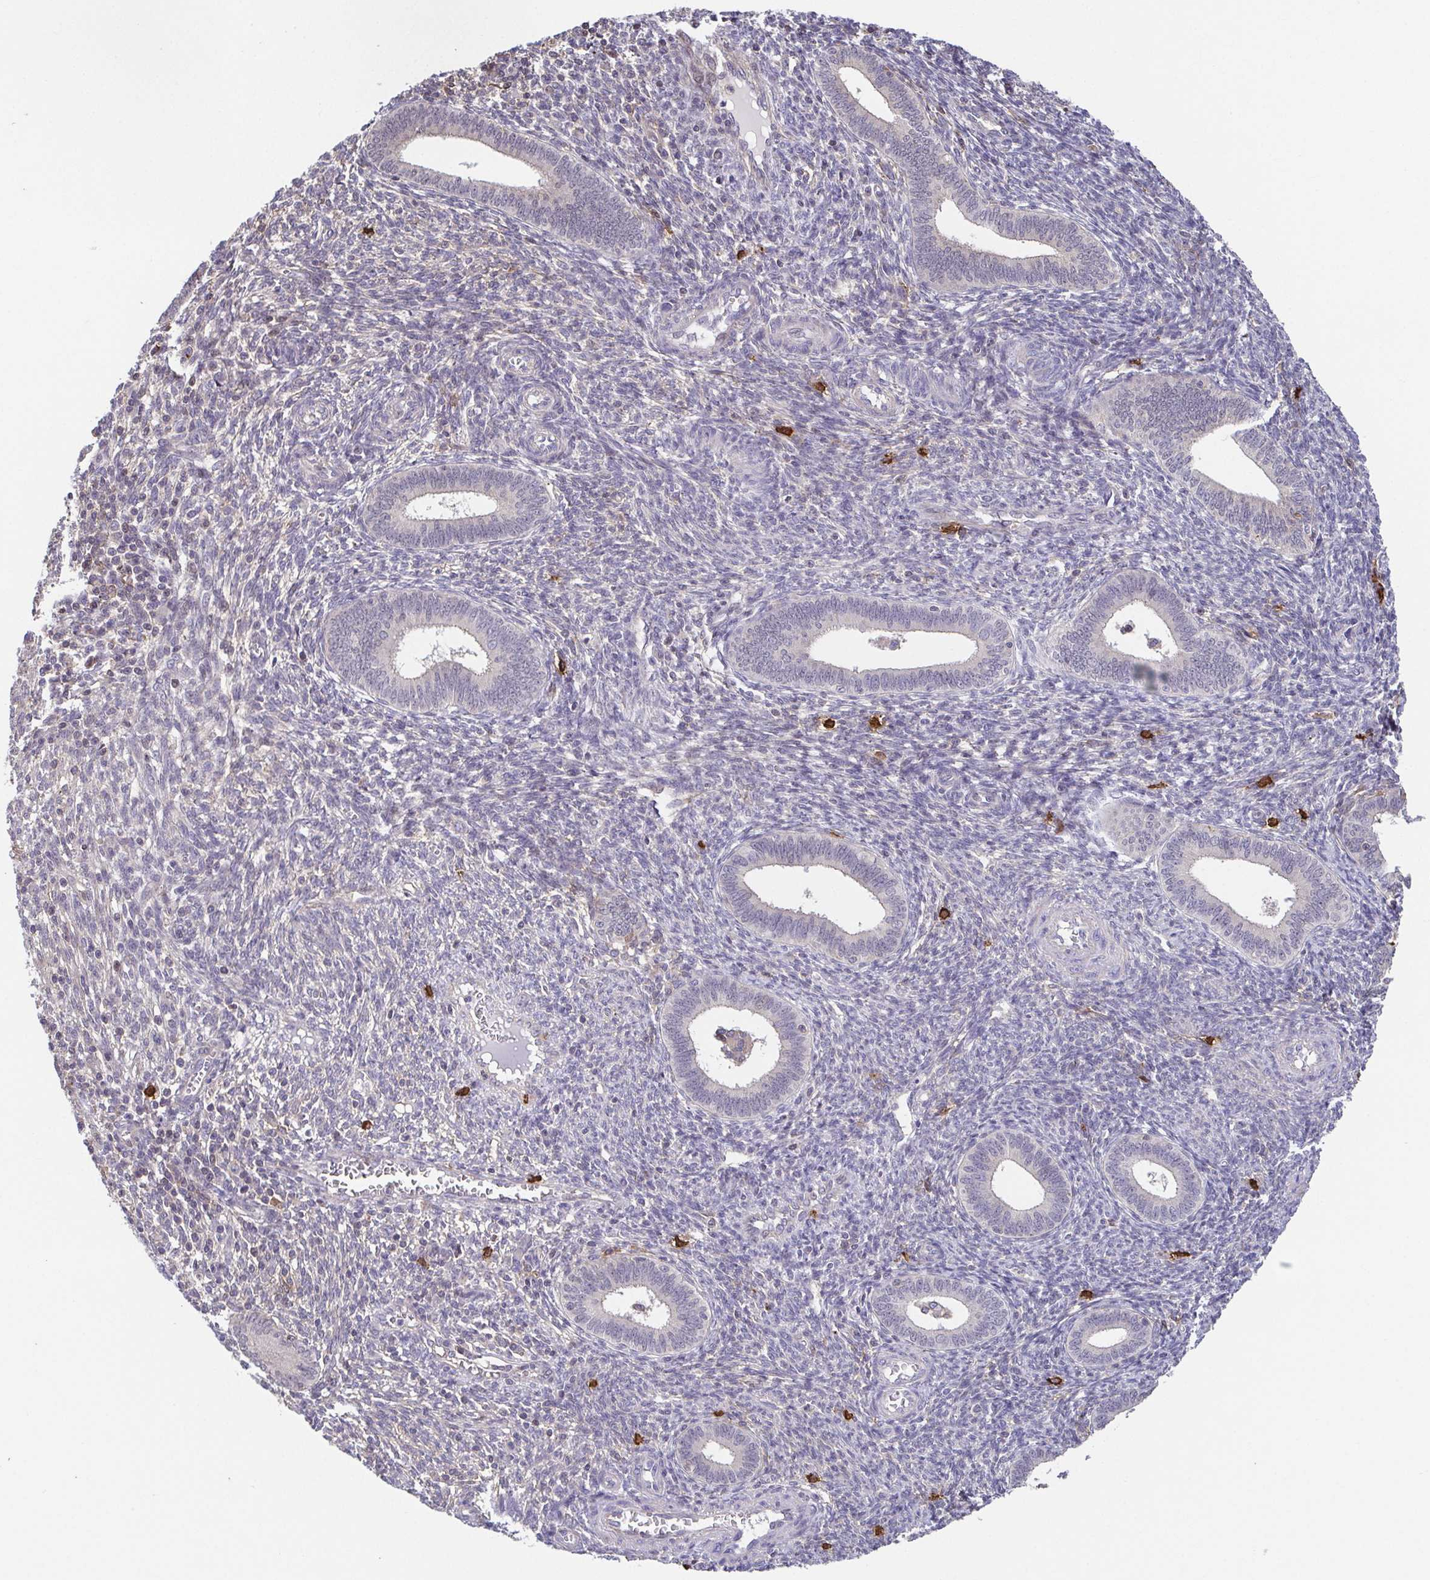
{"staining": {"intensity": "negative", "quantity": "none", "location": "none"}, "tissue": "endometrium", "cell_type": "Cells in endometrial stroma", "image_type": "normal", "snomed": [{"axis": "morphology", "description": "Normal tissue, NOS"}, {"axis": "topography", "description": "Endometrium"}], "caption": "Human endometrium stained for a protein using immunohistochemistry (IHC) shows no positivity in cells in endometrial stroma.", "gene": "PREPL", "patient": {"sex": "female", "age": 41}}